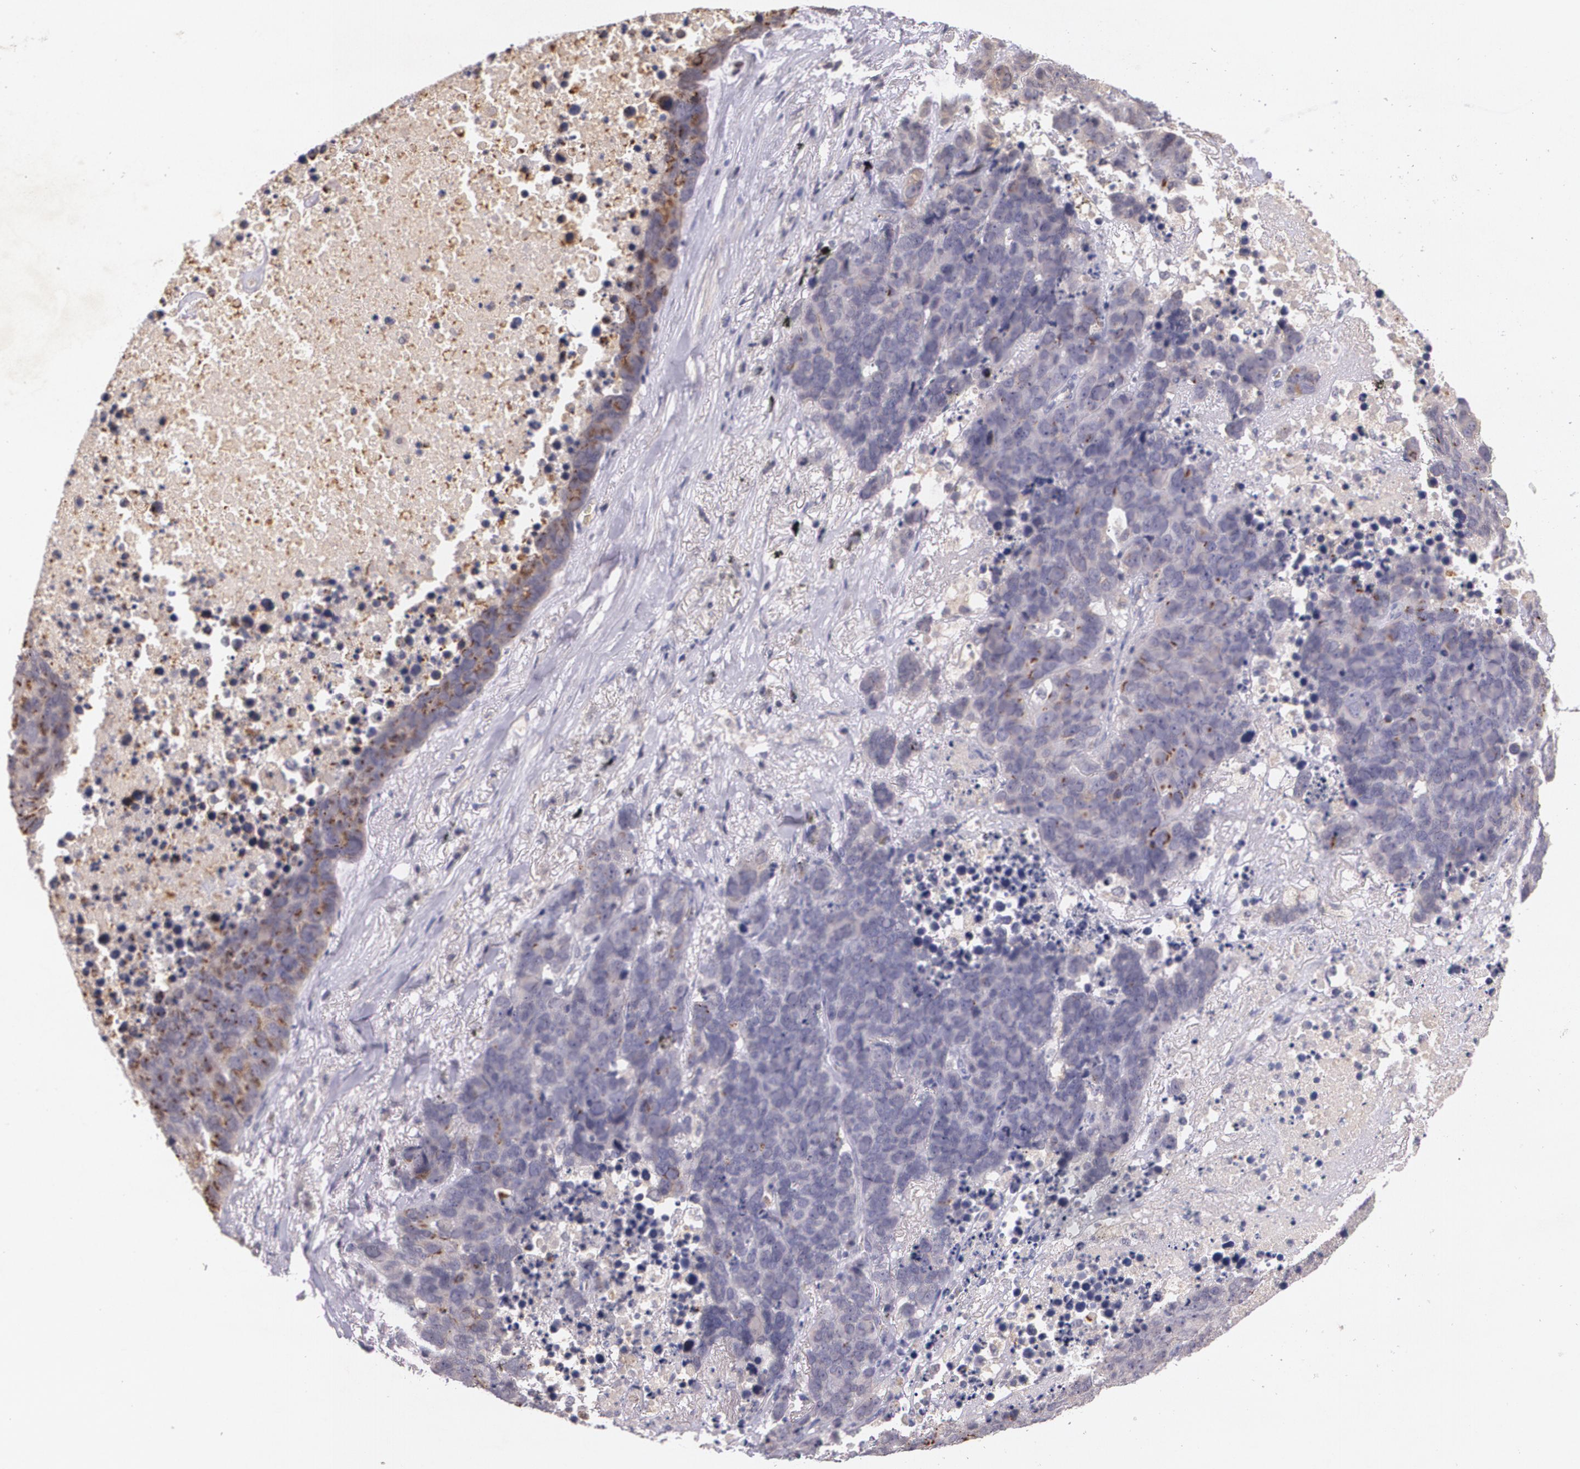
{"staining": {"intensity": "weak", "quantity": ">75%", "location": "cytoplasmic/membranous"}, "tissue": "lung cancer", "cell_type": "Tumor cells", "image_type": "cancer", "snomed": [{"axis": "morphology", "description": "Carcinoid, malignant, NOS"}, {"axis": "topography", "description": "Lung"}], "caption": "IHC (DAB) staining of lung cancer reveals weak cytoplasmic/membranous protein expression in approximately >75% of tumor cells.", "gene": "TM4SF1", "patient": {"sex": "male", "age": 60}}